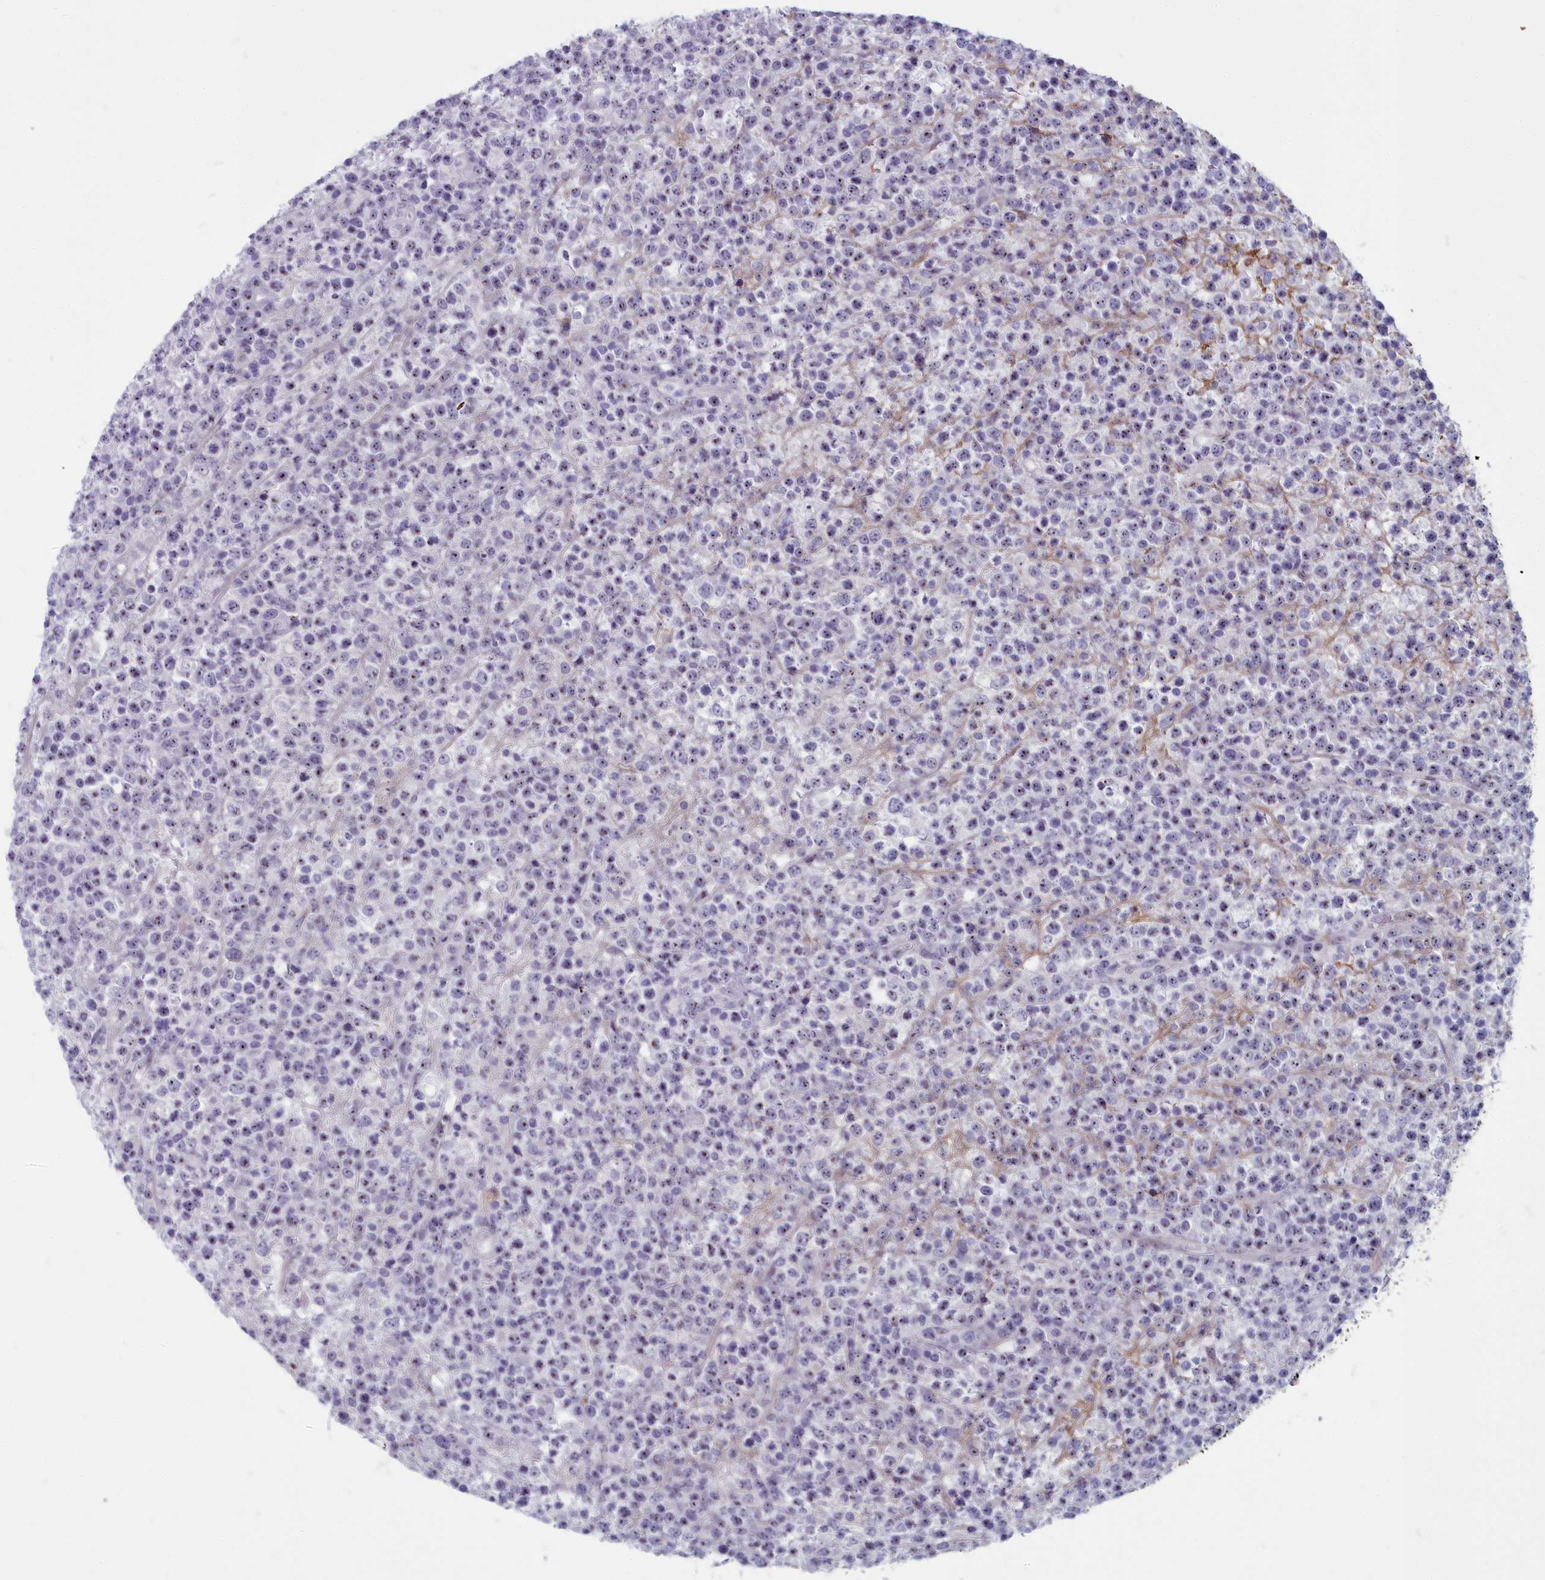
{"staining": {"intensity": "negative", "quantity": "none", "location": "none"}, "tissue": "lymphoma", "cell_type": "Tumor cells", "image_type": "cancer", "snomed": [{"axis": "morphology", "description": "Malignant lymphoma, non-Hodgkin's type, High grade"}, {"axis": "topography", "description": "Colon"}], "caption": "The histopathology image reveals no significant staining in tumor cells of malignant lymphoma, non-Hodgkin's type (high-grade).", "gene": "INSYN2A", "patient": {"sex": "female", "age": 53}}